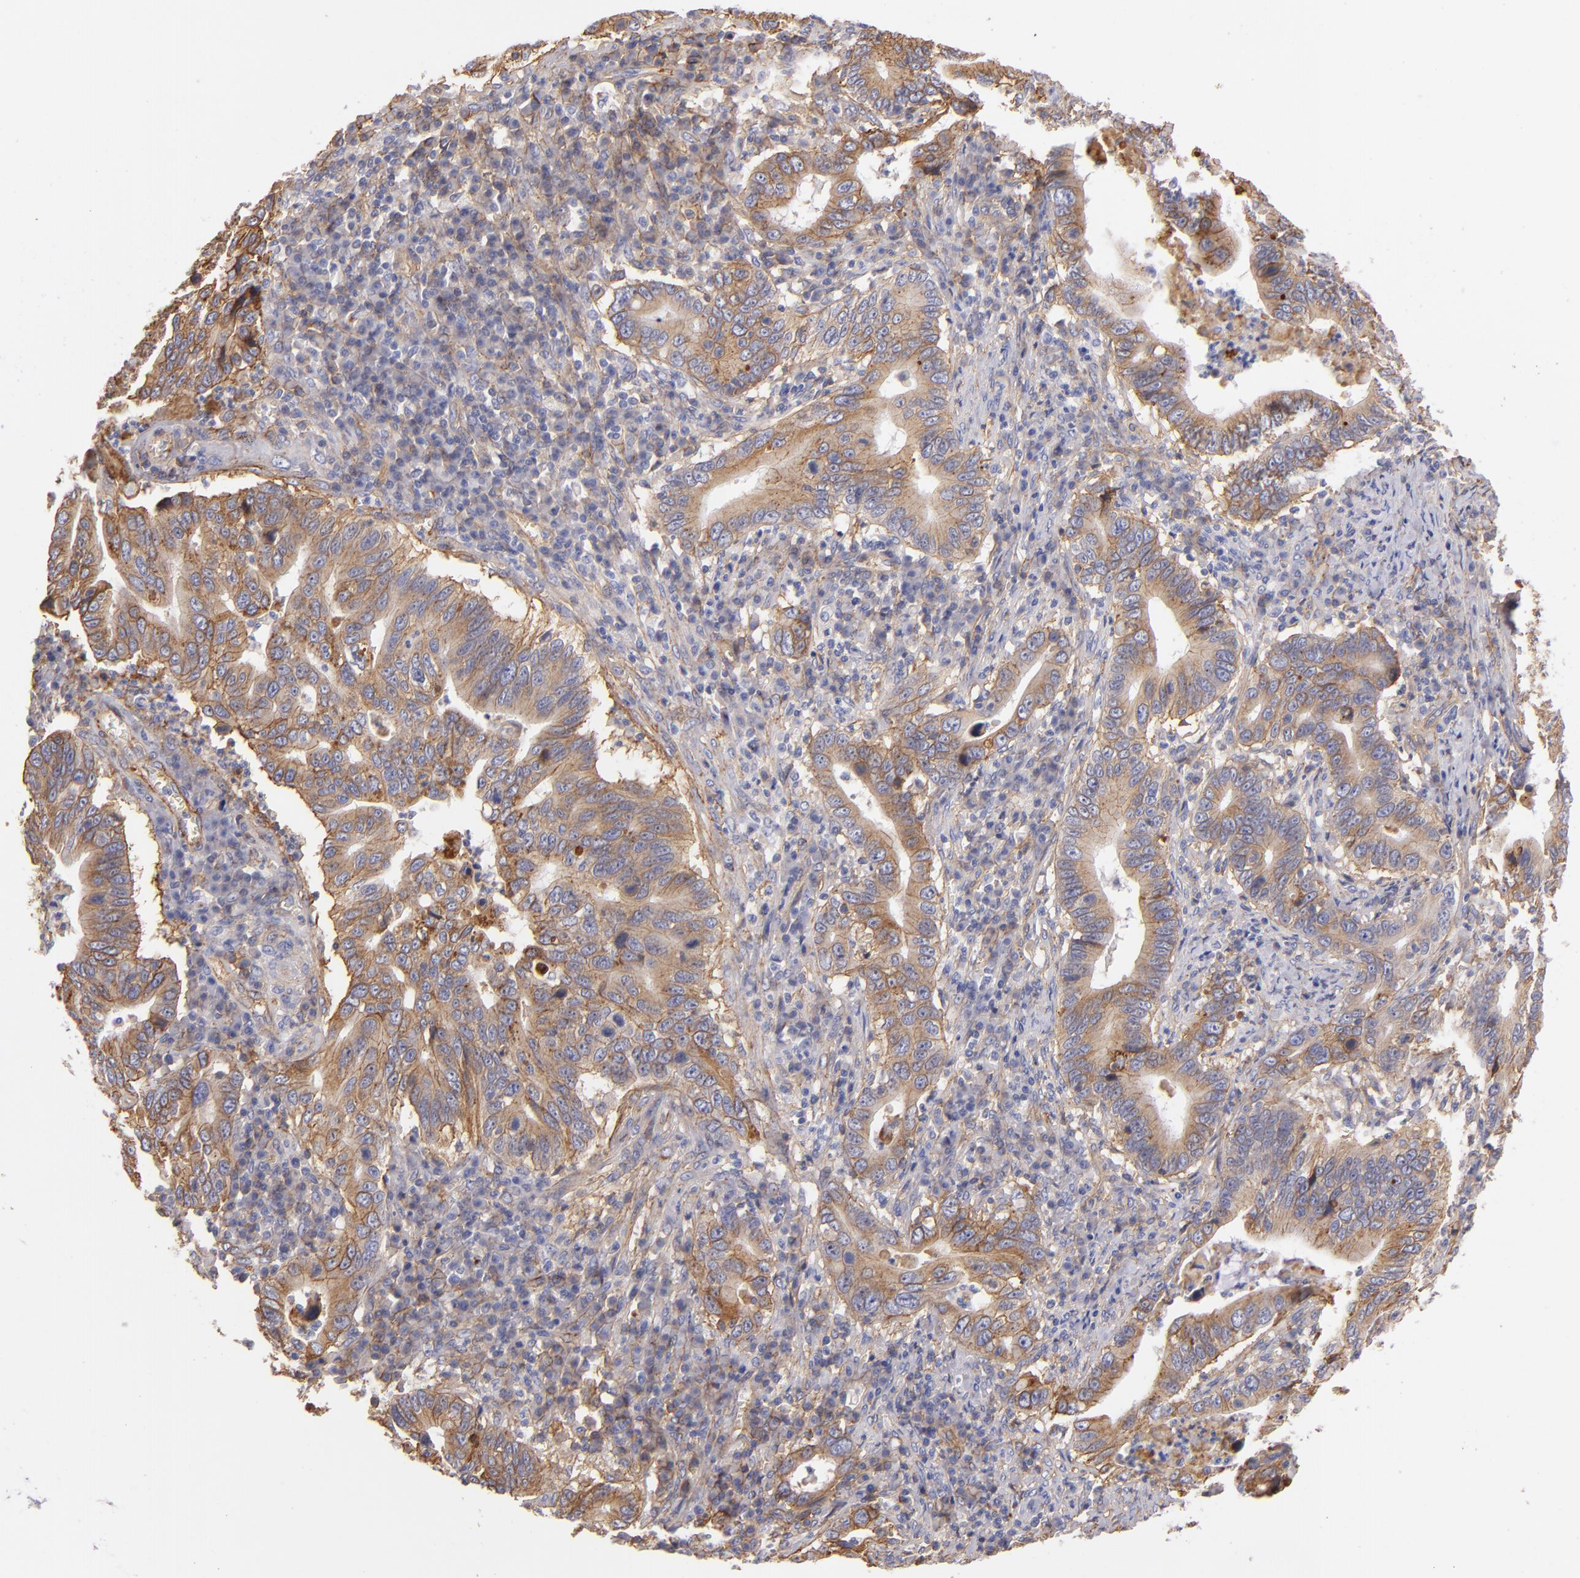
{"staining": {"intensity": "moderate", "quantity": ">75%", "location": "cytoplasmic/membranous"}, "tissue": "stomach cancer", "cell_type": "Tumor cells", "image_type": "cancer", "snomed": [{"axis": "morphology", "description": "Adenocarcinoma, NOS"}, {"axis": "topography", "description": "Stomach, upper"}], "caption": "Immunohistochemical staining of human stomach cancer exhibits medium levels of moderate cytoplasmic/membranous protein positivity in about >75% of tumor cells. The protein of interest is stained brown, and the nuclei are stained in blue (DAB (3,3'-diaminobenzidine) IHC with brightfield microscopy, high magnification).", "gene": "CD151", "patient": {"sex": "male", "age": 63}}